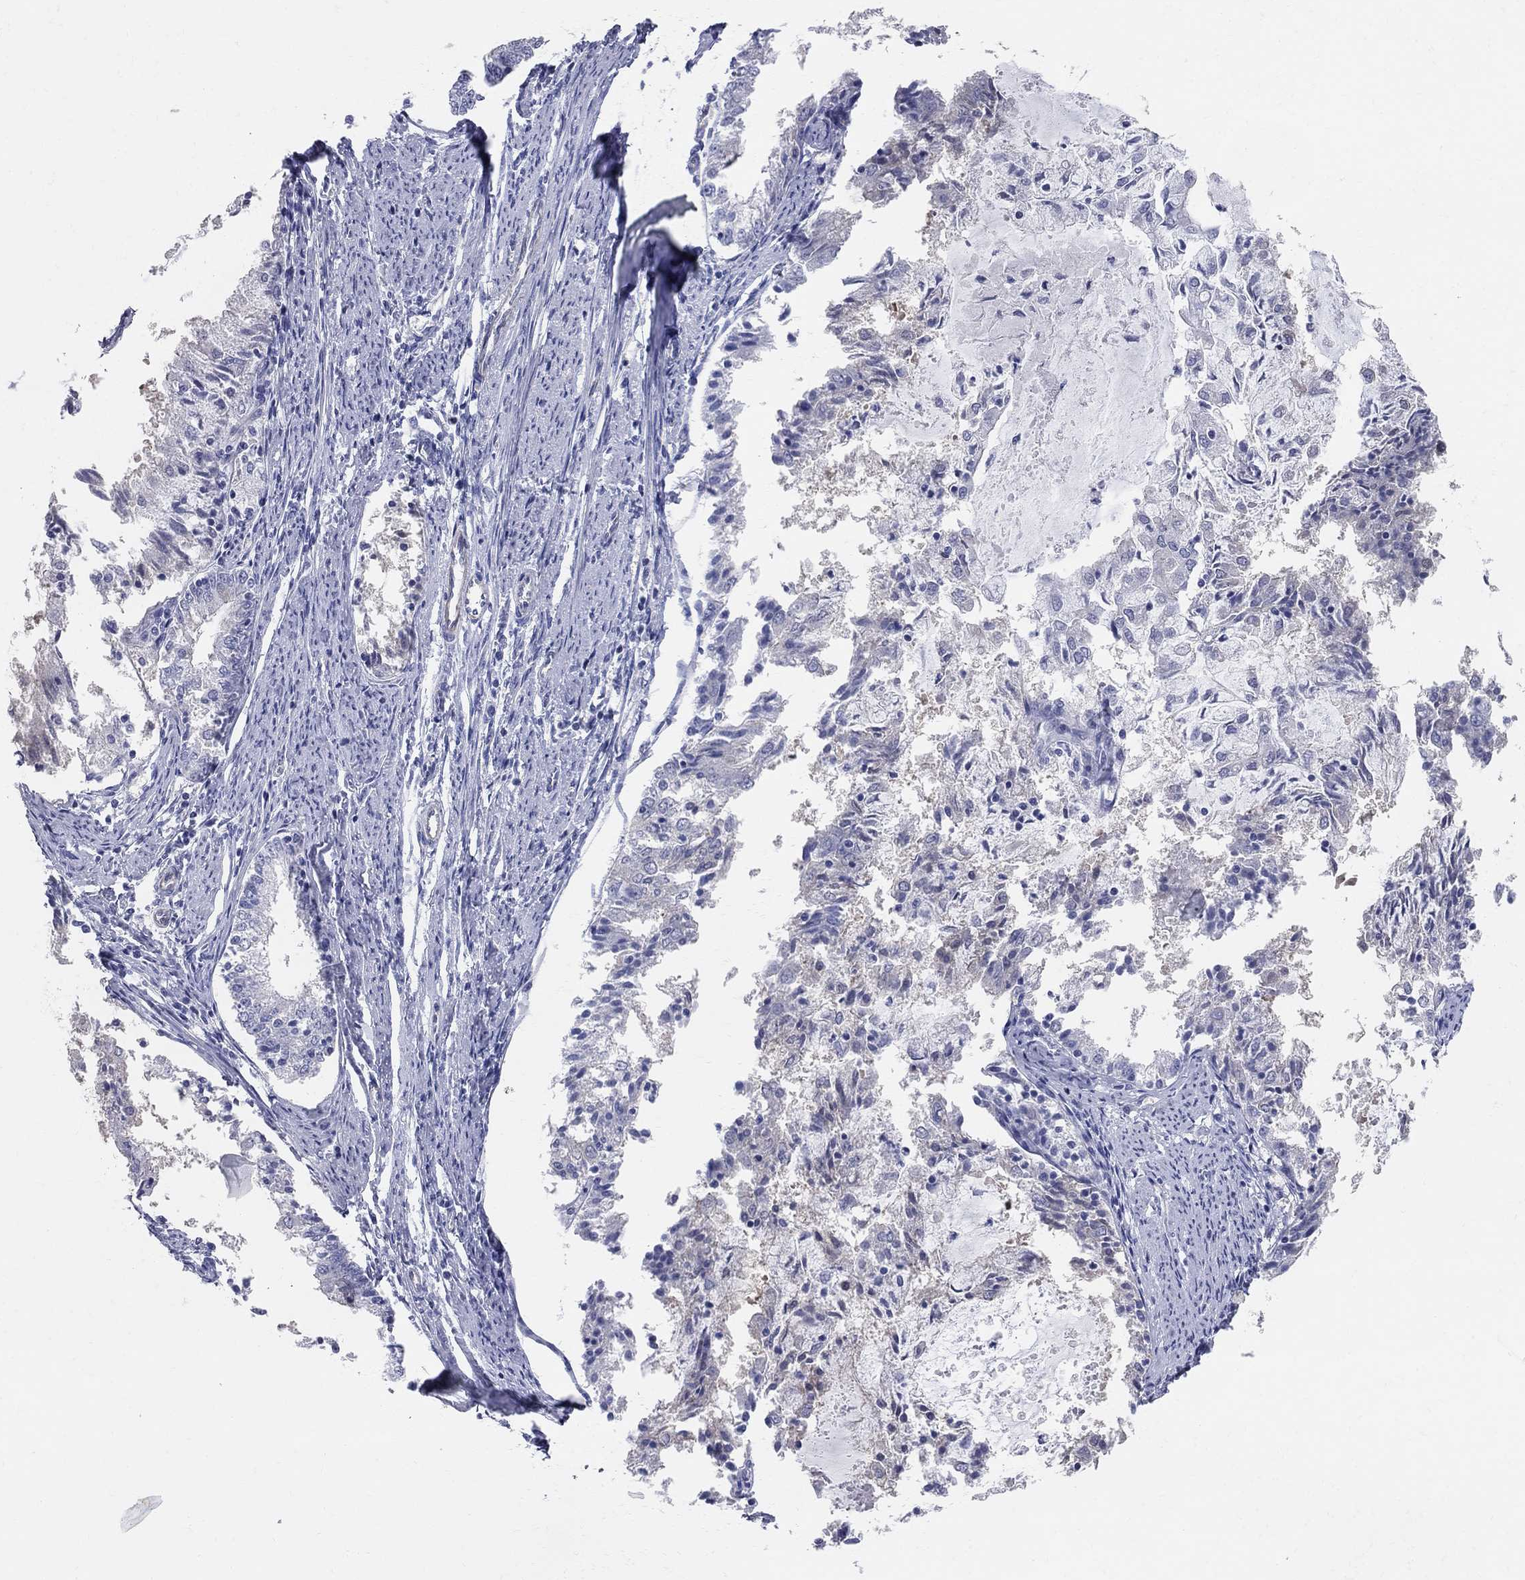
{"staining": {"intensity": "negative", "quantity": "none", "location": "none"}, "tissue": "endometrial cancer", "cell_type": "Tumor cells", "image_type": "cancer", "snomed": [{"axis": "morphology", "description": "Adenocarcinoma, NOS"}, {"axis": "topography", "description": "Endometrium"}], "caption": "DAB immunohistochemical staining of human endometrial cancer reveals no significant positivity in tumor cells. The staining is performed using DAB (3,3'-diaminobenzidine) brown chromogen with nuclei counter-stained in using hematoxylin.", "gene": "AOX1", "patient": {"sex": "female", "age": 57}}